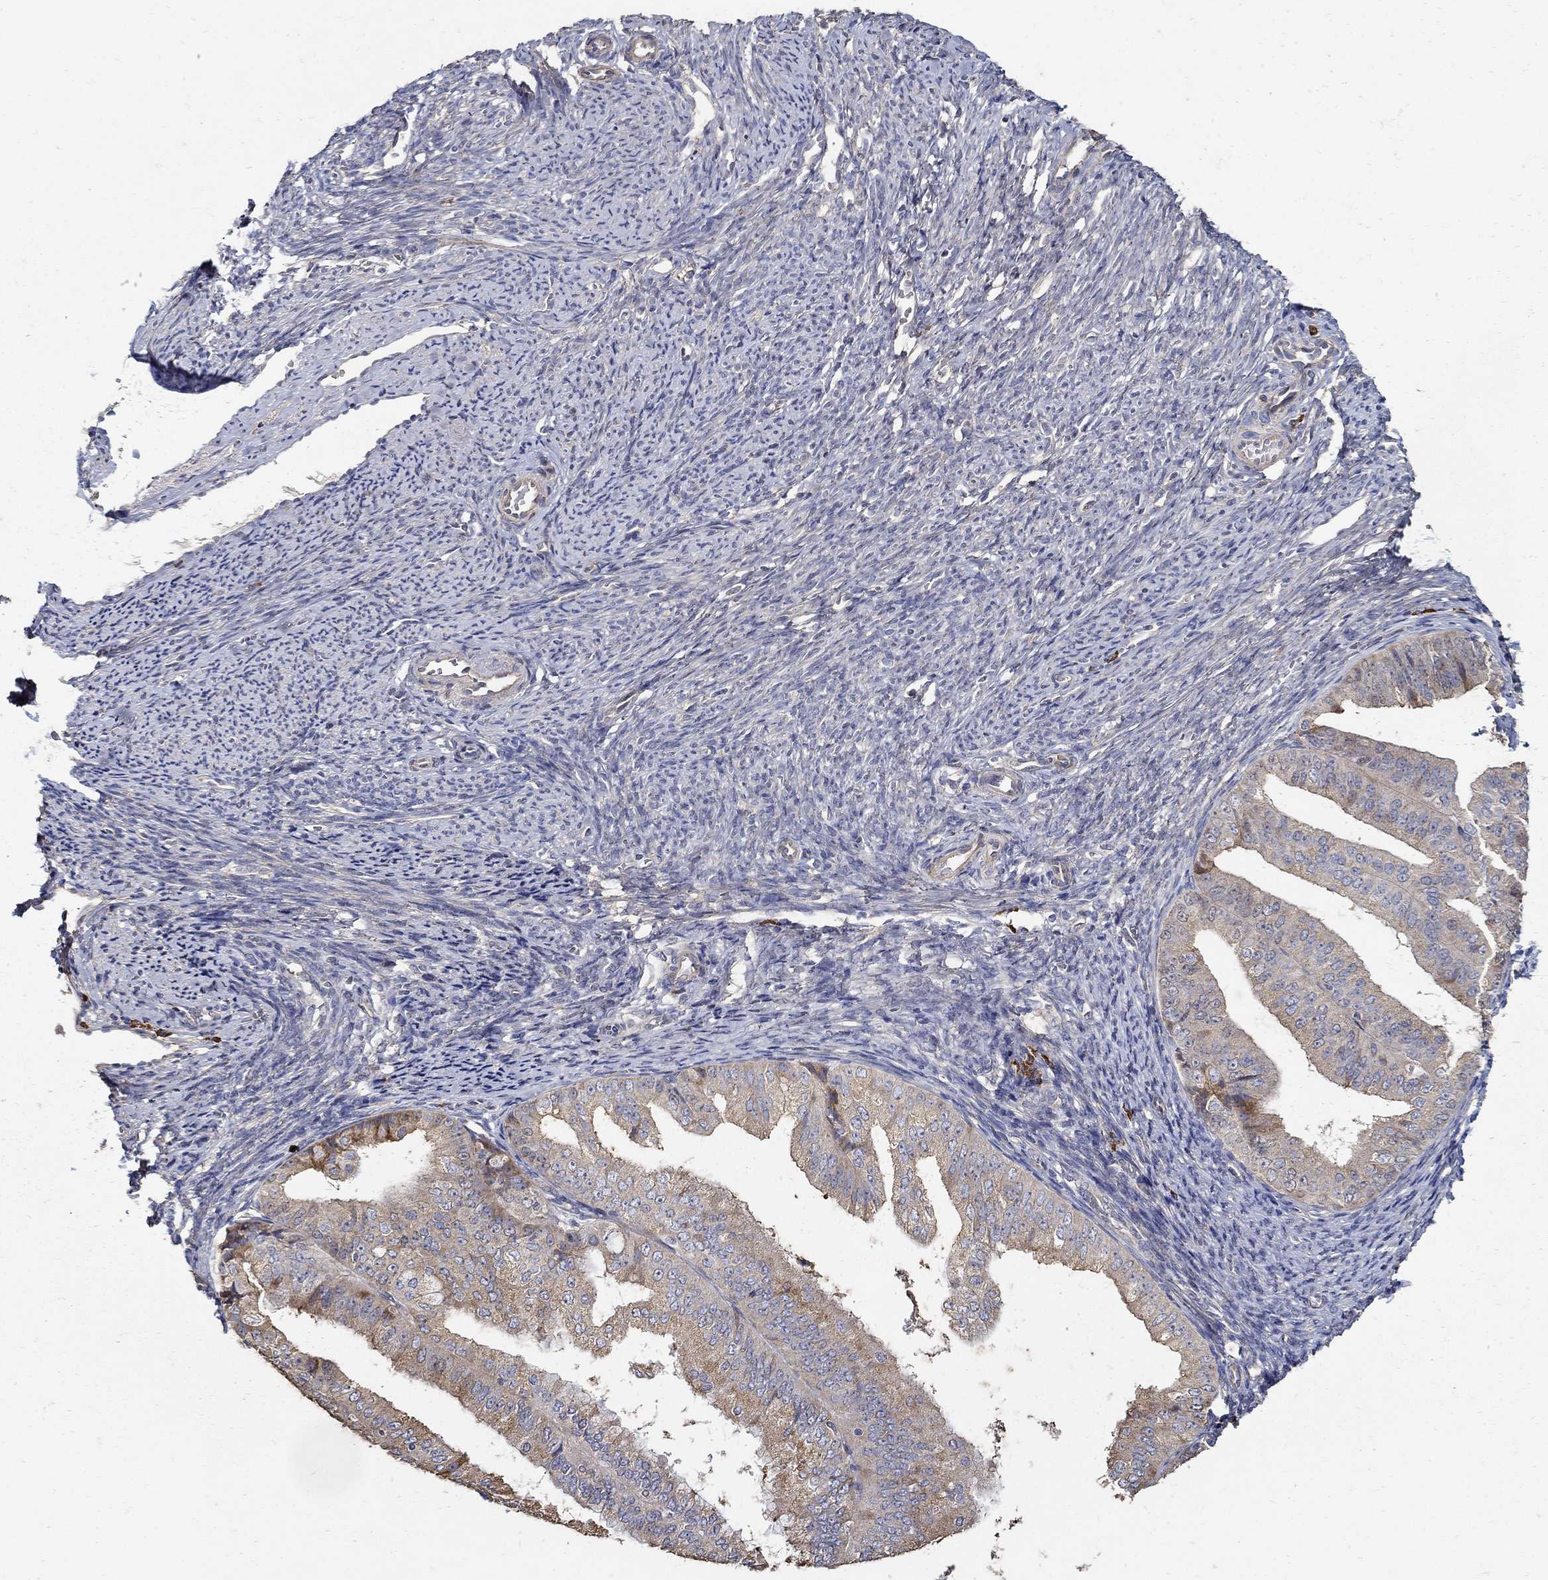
{"staining": {"intensity": "moderate", "quantity": "25%-75%", "location": "cytoplasmic/membranous"}, "tissue": "endometrial cancer", "cell_type": "Tumor cells", "image_type": "cancer", "snomed": [{"axis": "morphology", "description": "Adenocarcinoma, NOS"}, {"axis": "topography", "description": "Endometrium"}], "caption": "Endometrial adenocarcinoma was stained to show a protein in brown. There is medium levels of moderate cytoplasmic/membranous positivity in about 25%-75% of tumor cells.", "gene": "EMILIN3", "patient": {"sex": "female", "age": 63}}